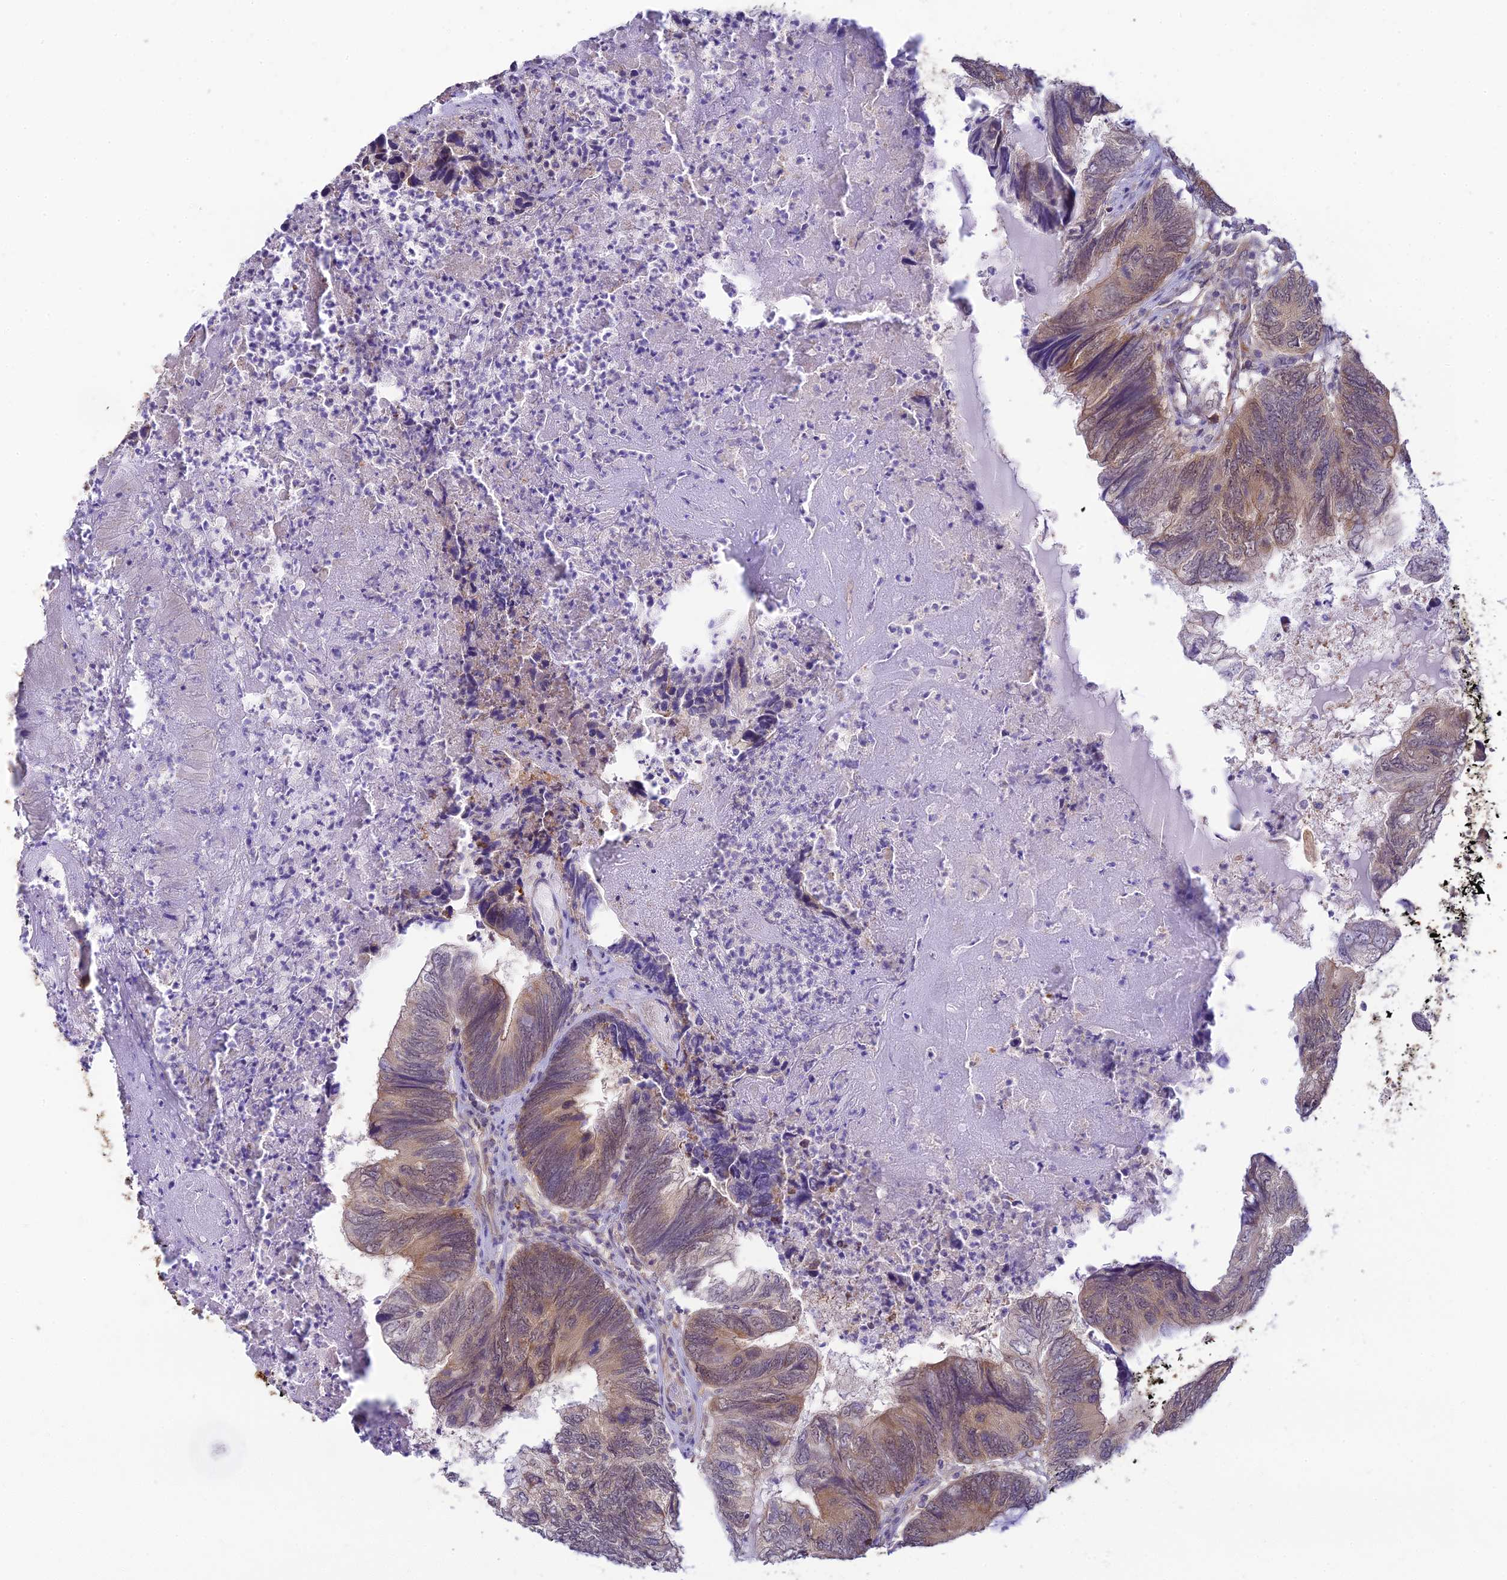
{"staining": {"intensity": "weak", "quantity": ">75%", "location": "cytoplasmic/membranous"}, "tissue": "colorectal cancer", "cell_type": "Tumor cells", "image_type": "cancer", "snomed": [{"axis": "morphology", "description": "Adenocarcinoma, NOS"}, {"axis": "topography", "description": "Colon"}], "caption": "Brown immunohistochemical staining in colorectal cancer reveals weak cytoplasmic/membranous staining in approximately >75% of tumor cells. (IHC, brightfield microscopy, high magnification).", "gene": "SKIC8", "patient": {"sex": "female", "age": 67}}